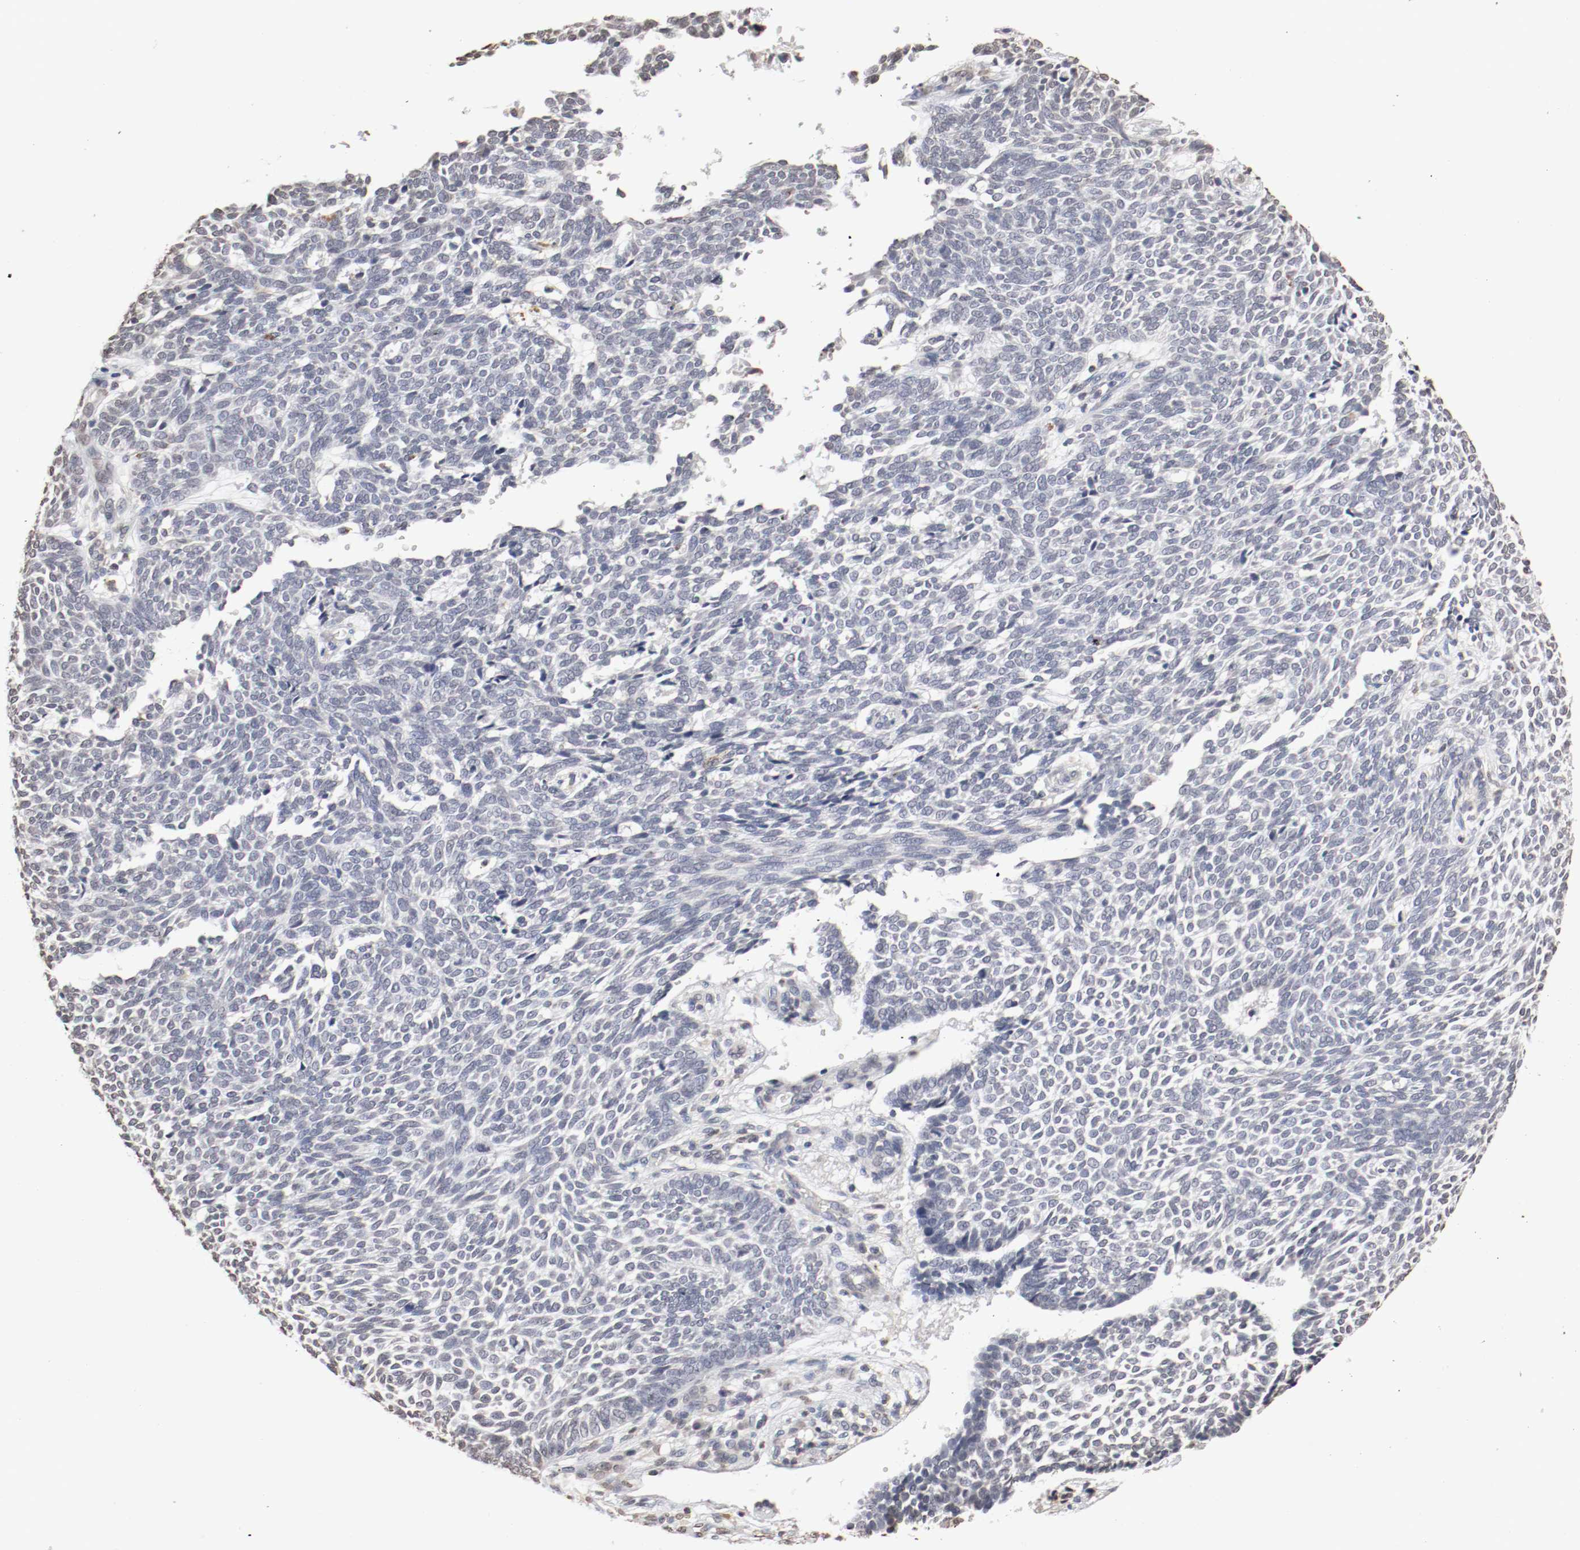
{"staining": {"intensity": "negative", "quantity": "none", "location": "none"}, "tissue": "skin cancer", "cell_type": "Tumor cells", "image_type": "cancer", "snomed": [{"axis": "morphology", "description": "Normal tissue, NOS"}, {"axis": "morphology", "description": "Basal cell carcinoma"}, {"axis": "topography", "description": "Skin"}], "caption": "IHC histopathology image of skin basal cell carcinoma stained for a protein (brown), which displays no positivity in tumor cells.", "gene": "WASL", "patient": {"sex": "male", "age": 87}}